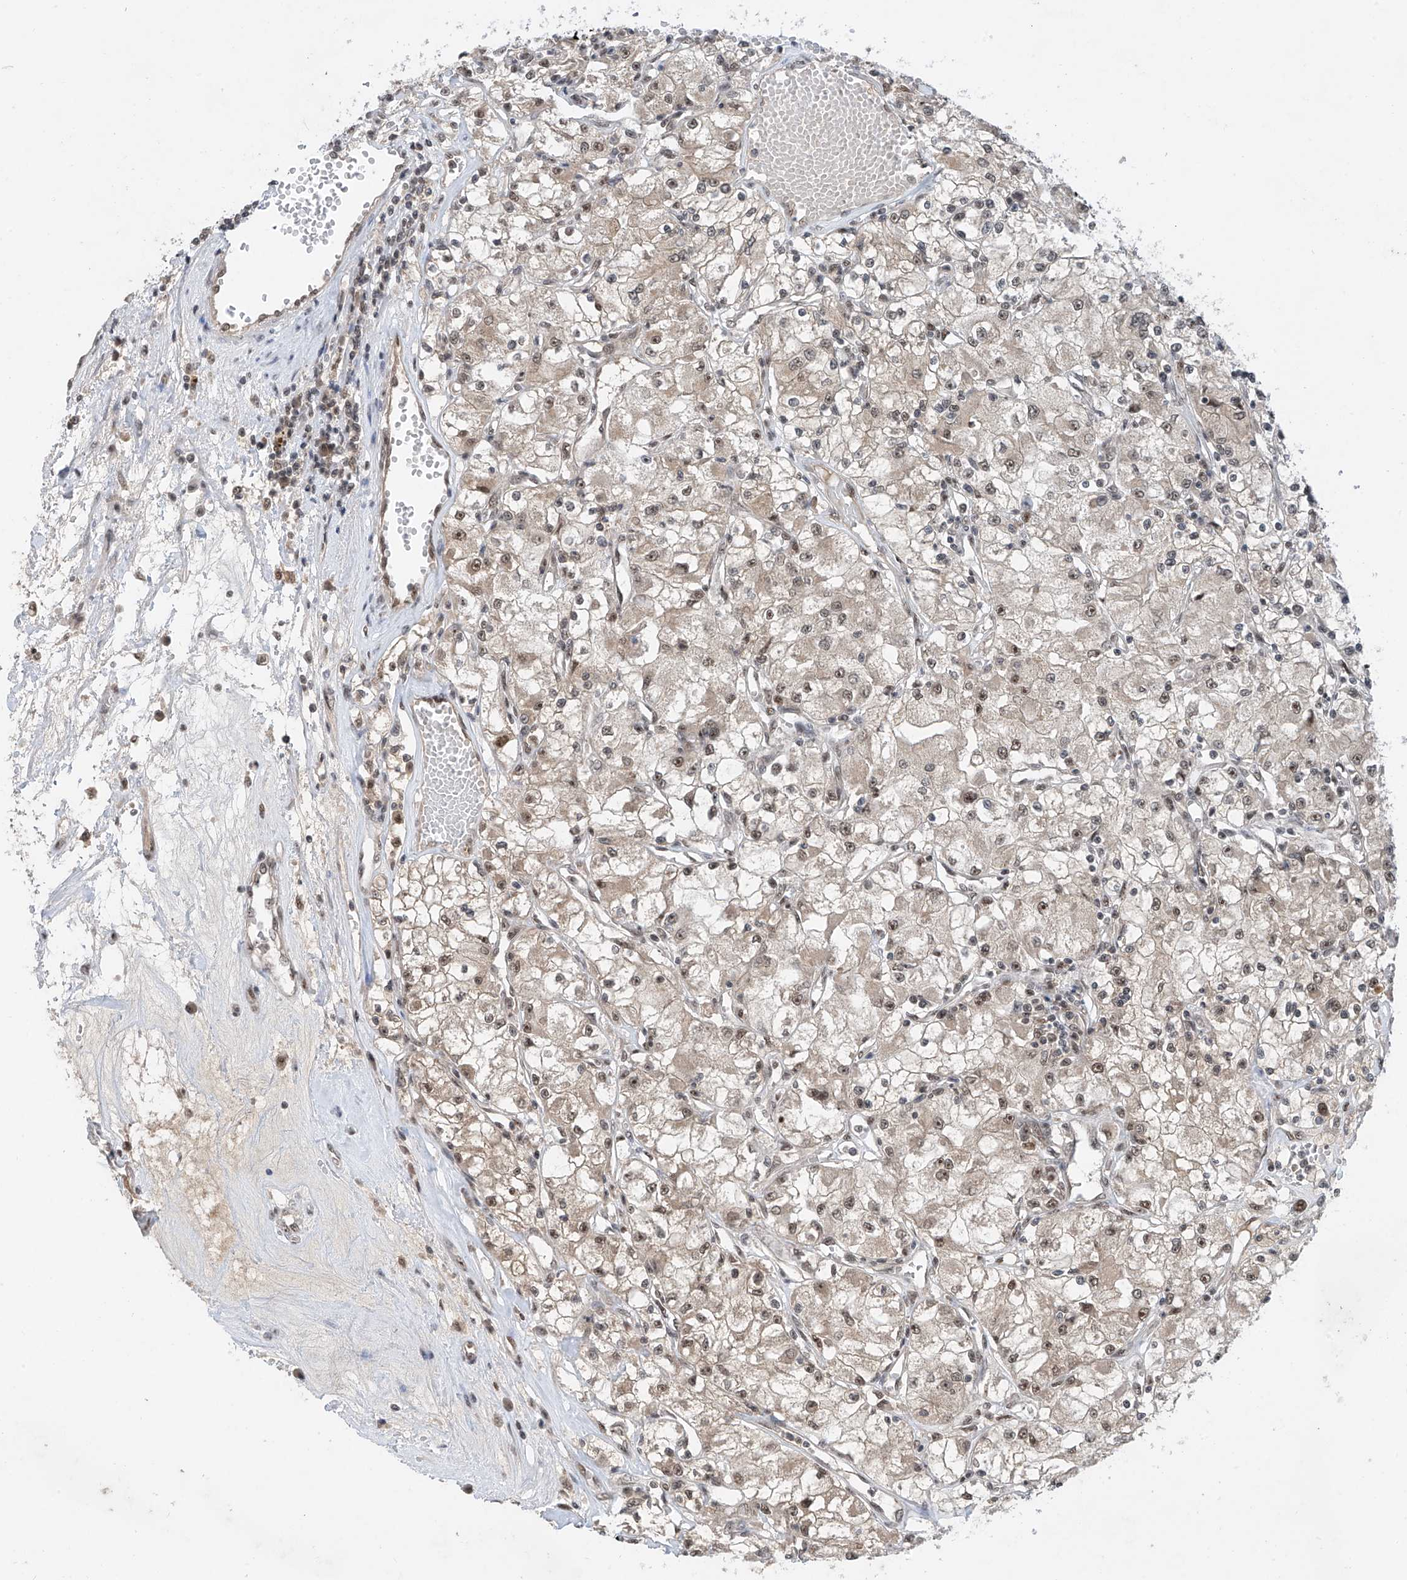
{"staining": {"intensity": "weak", "quantity": ">75%", "location": "nuclear"}, "tissue": "renal cancer", "cell_type": "Tumor cells", "image_type": "cancer", "snomed": [{"axis": "morphology", "description": "Adenocarcinoma, NOS"}, {"axis": "topography", "description": "Kidney"}], "caption": "Human renal cancer stained with a brown dye displays weak nuclear positive expression in about >75% of tumor cells.", "gene": "RPAIN", "patient": {"sex": "female", "age": 59}}